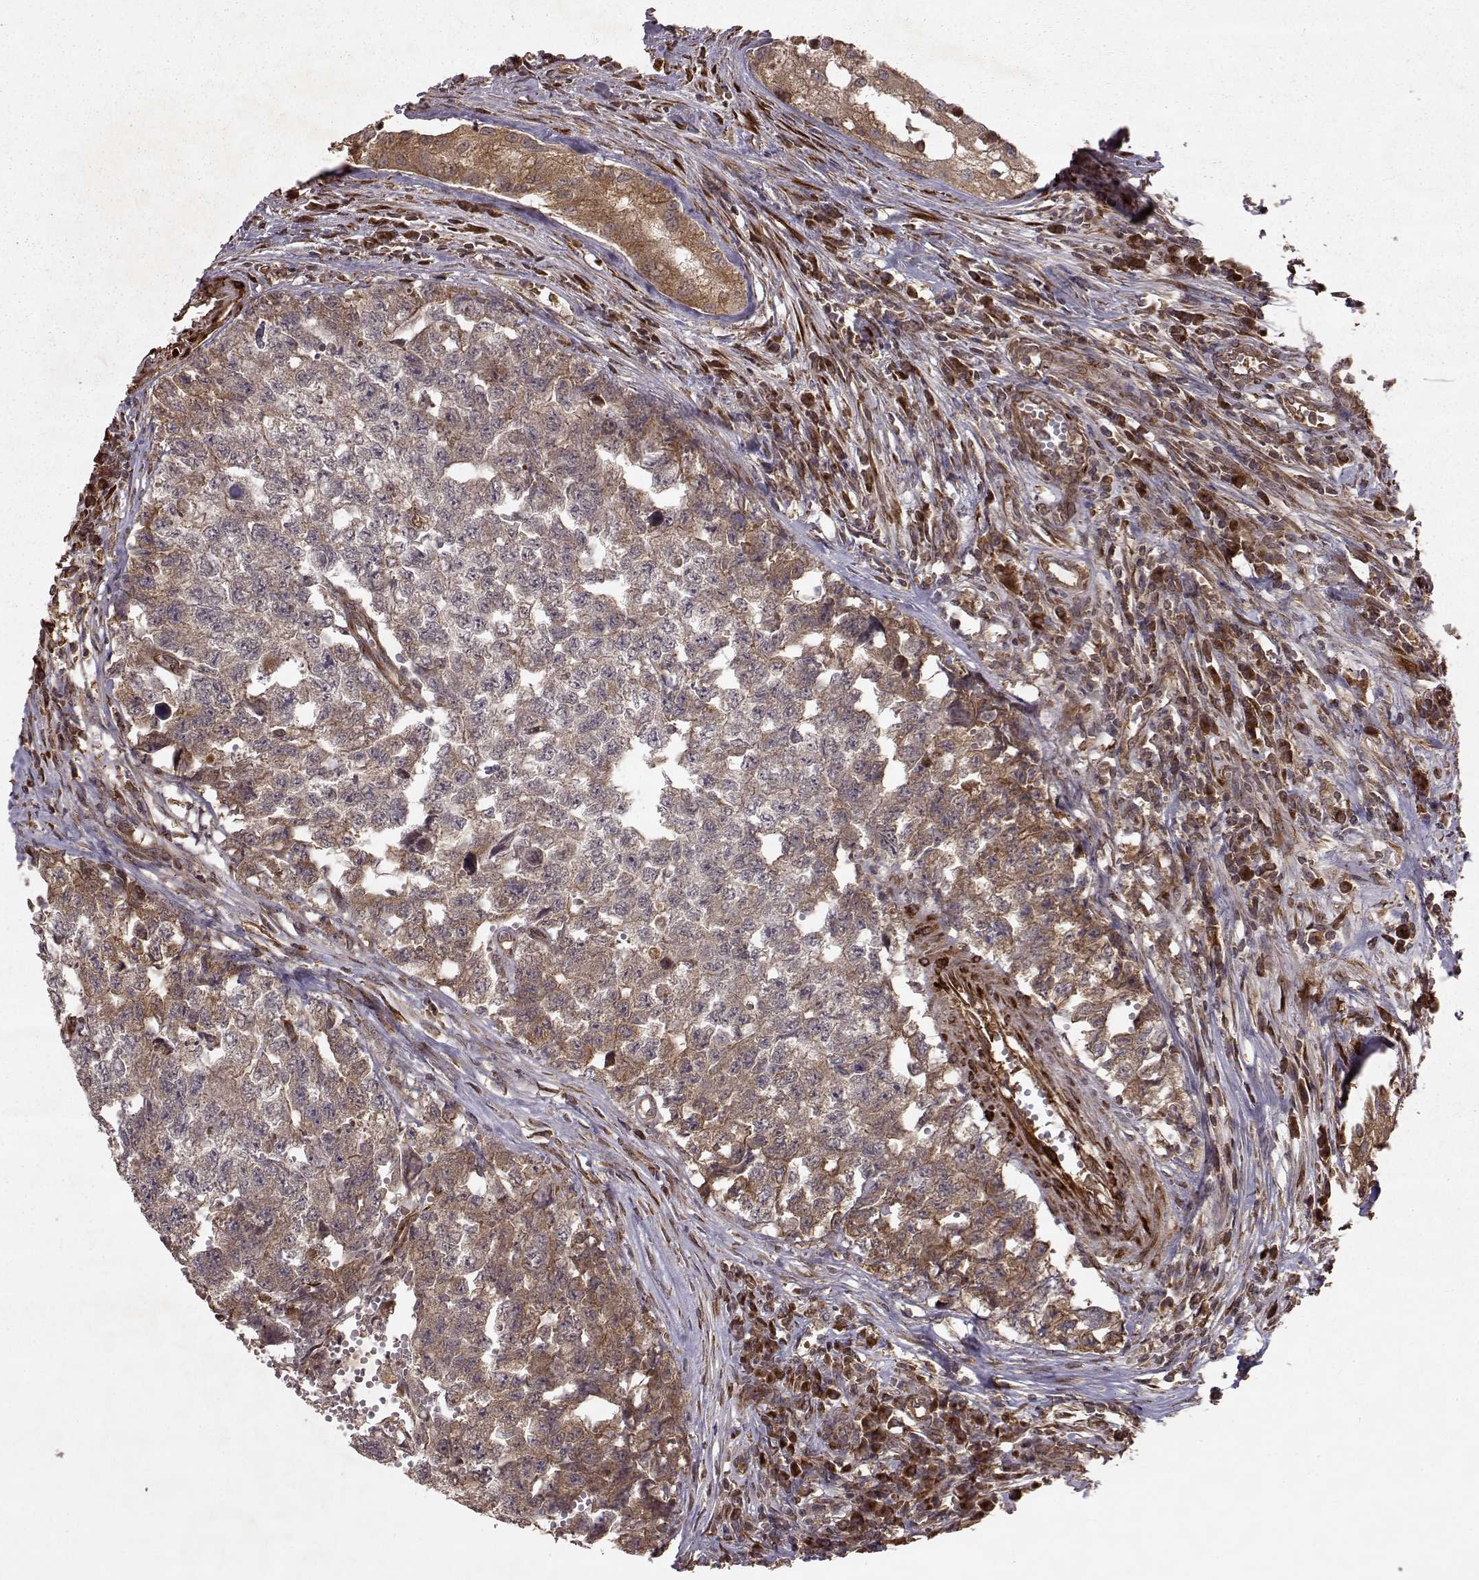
{"staining": {"intensity": "moderate", "quantity": "<25%", "location": "cytoplasmic/membranous"}, "tissue": "testis cancer", "cell_type": "Tumor cells", "image_type": "cancer", "snomed": [{"axis": "morphology", "description": "Seminoma, NOS"}, {"axis": "morphology", "description": "Carcinoma, Embryonal, NOS"}, {"axis": "topography", "description": "Testis"}], "caption": "A histopathology image of testis cancer stained for a protein demonstrates moderate cytoplasmic/membranous brown staining in tumor cells.", "gene": "FSTL1", "patient": {"sex": "male", "age": 22}}